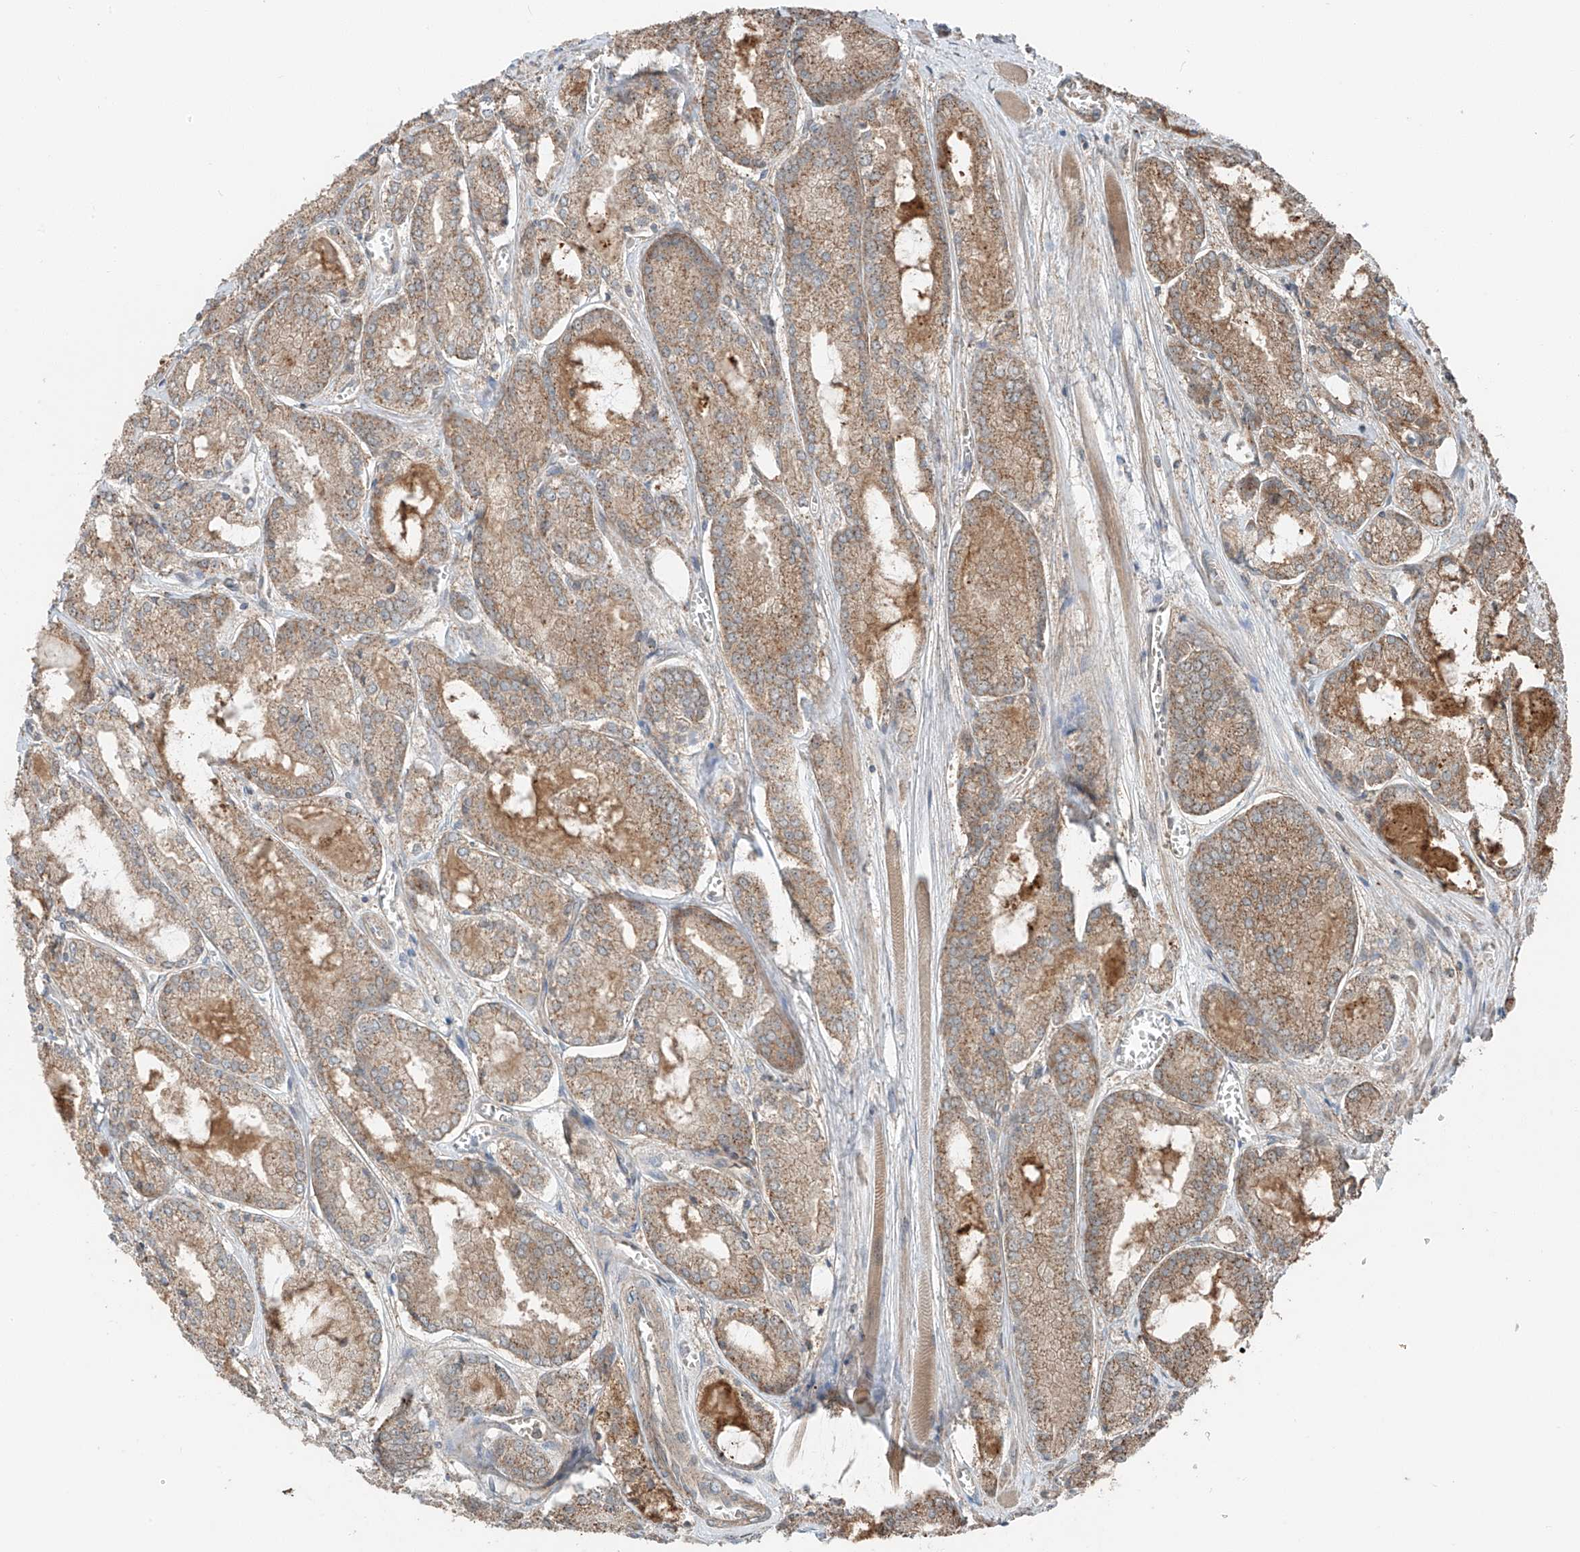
{"staining": {"intensity": "moderate", "quantity": ">75%", "location": "cytoplasmic/membranous"}, "tissue": "prostate cancer", "cell_type": "Tumor cells", "image_type": "cancer", "snomed": [{"axis": "morphology", "description": "Adenocarcinoma, Low grade"}, {"axis": "topography", "description": "Prostate"}], "caption": "DAB immunohistochemical staining of adenocarcinoma (low-grade) (prostate) exhibits moderate cytoplasmic/membranous protein staining in about >75% of tumor cells.", "gene": "CEP162", "patient": {"sex": "male", "age": 67}}